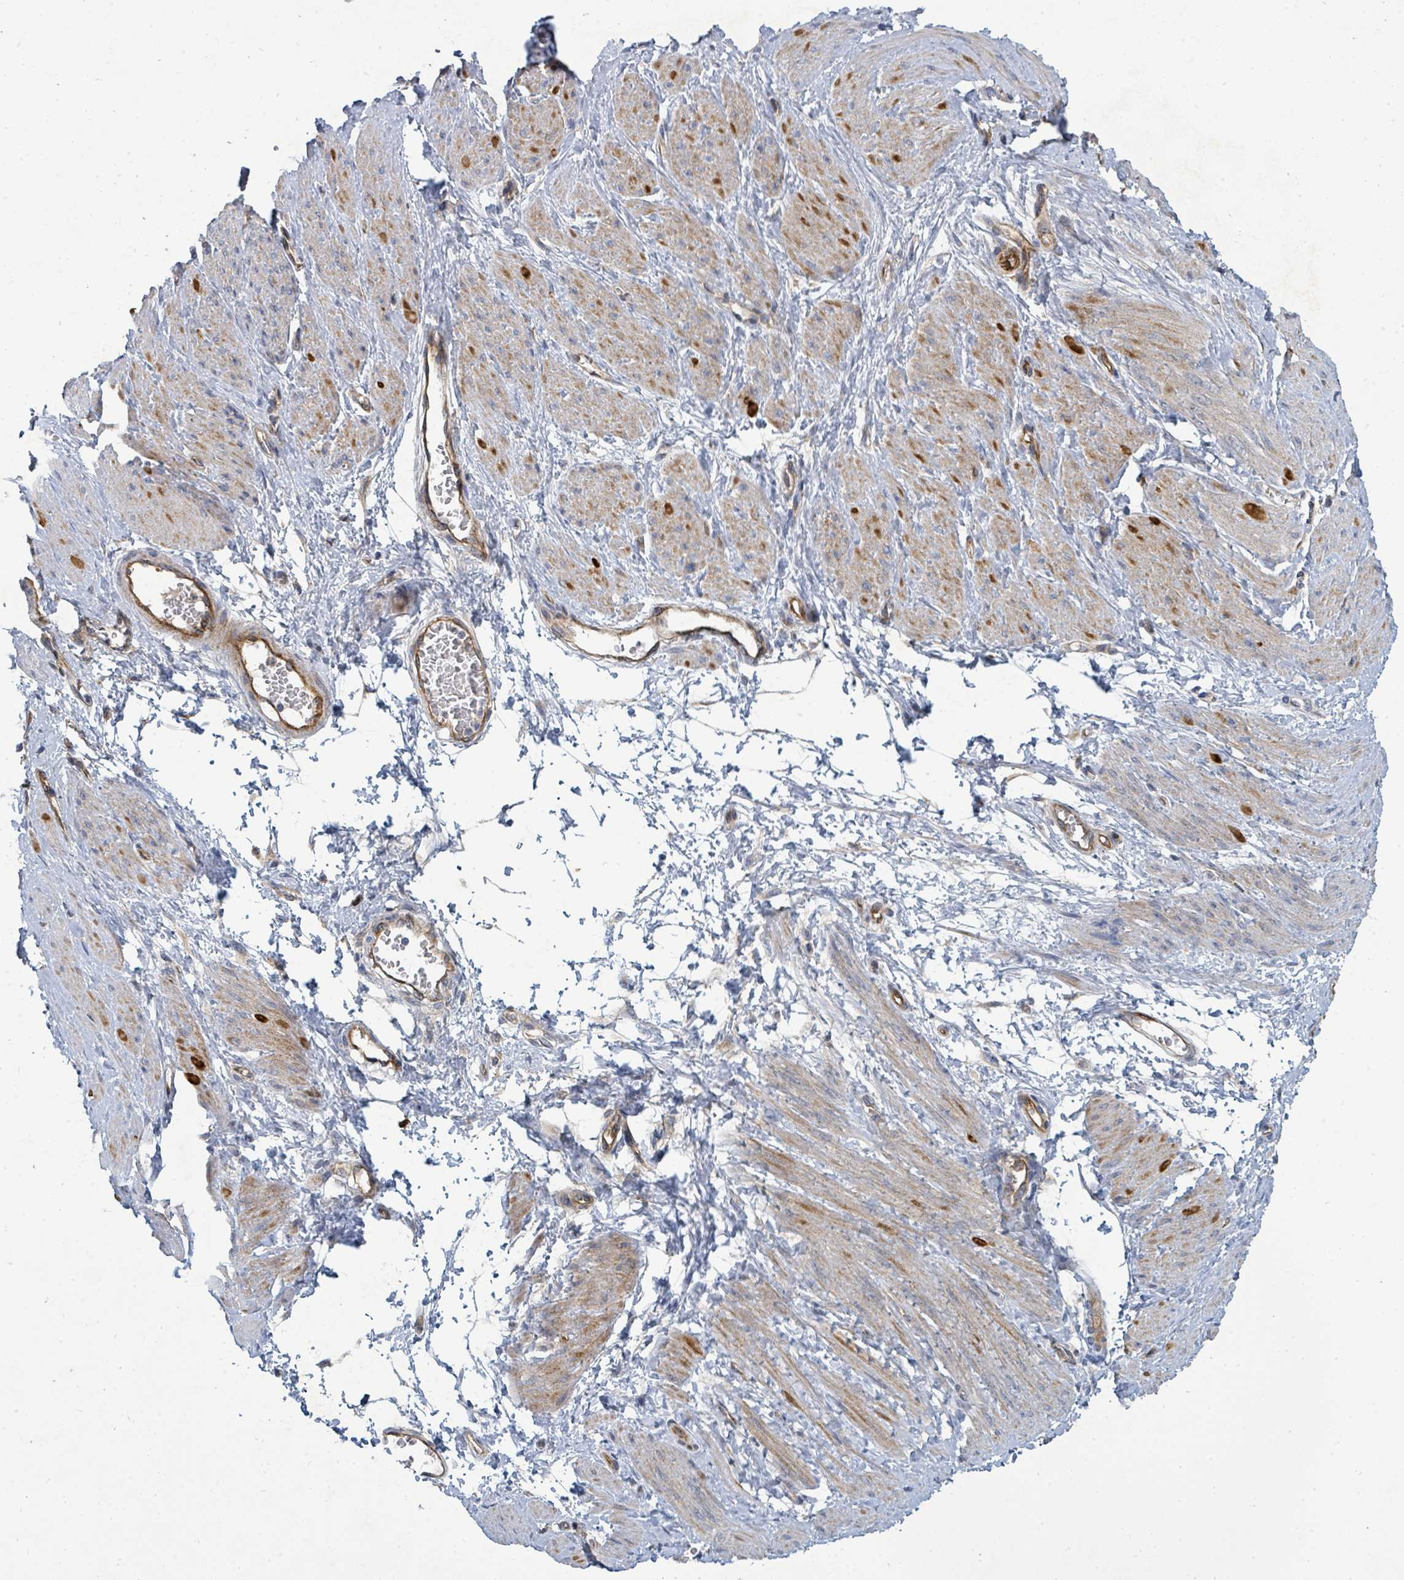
{"staining": {"intensity": "strong", "quantity": "25%-75%", "location": "cytoplasmic/membranous"}, "tissue": "smooth muscle", "cell_type": "Smooth muscle cells", "image_type": "normal", "snomed": [{"axis": "morphology", "description": "Normal tissue, NOS"}, {"axis": "topography", "description": "Smooth muscle"}, {"axis": "topography", "description": "Uterus"}], "caption": "Immunohistochemical staining of unremarkable human smooth muscle shows strong cytoplasmic/membranous protein staining in about 25%-75% of smooth muscle cells.", "gene": "IFIT1", "patient": {"sex": "female", "age": 39}}